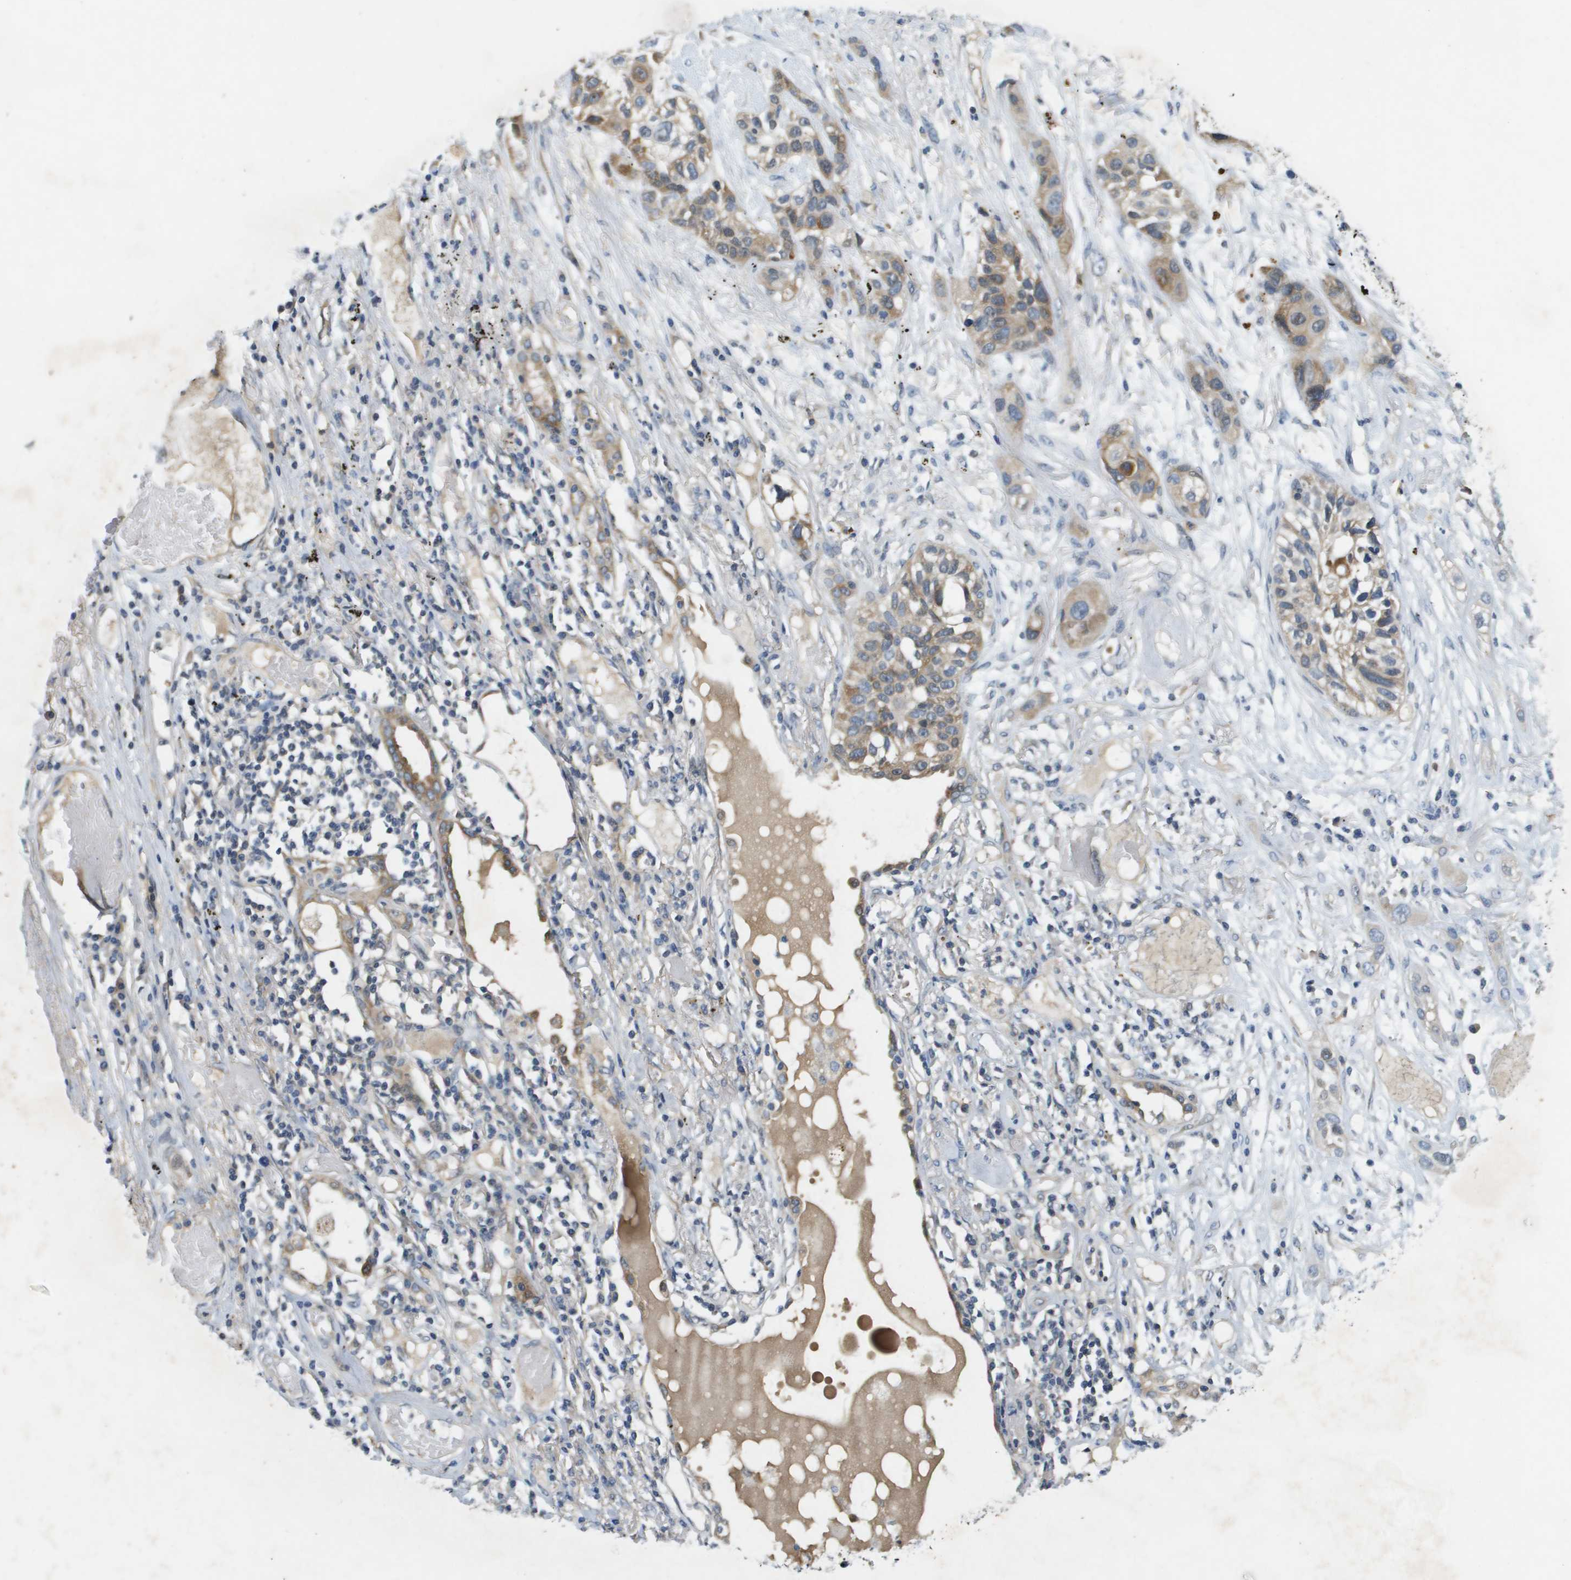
{"staining": {"intensity": "weak", "quantity": ">75%", "location": "cytoplasmic/membranous"}, "tissue": "lung cancer", "cell_type": "Tumor cells", "image_type": "cancer", "snomed": [{"axis": "morphology", "description": "Squamous cell carcinoma, NOS"}, {"axis": "topography", "description": "Lung"}], "caption": "Protein expression analysis of lung squamous cell carcinoma displays weak cytoplasmic/membranous expression in approximately >75% of tumor cells.", "gene": "PGAP3", "patient": {"sex": "male", "age": 71}}